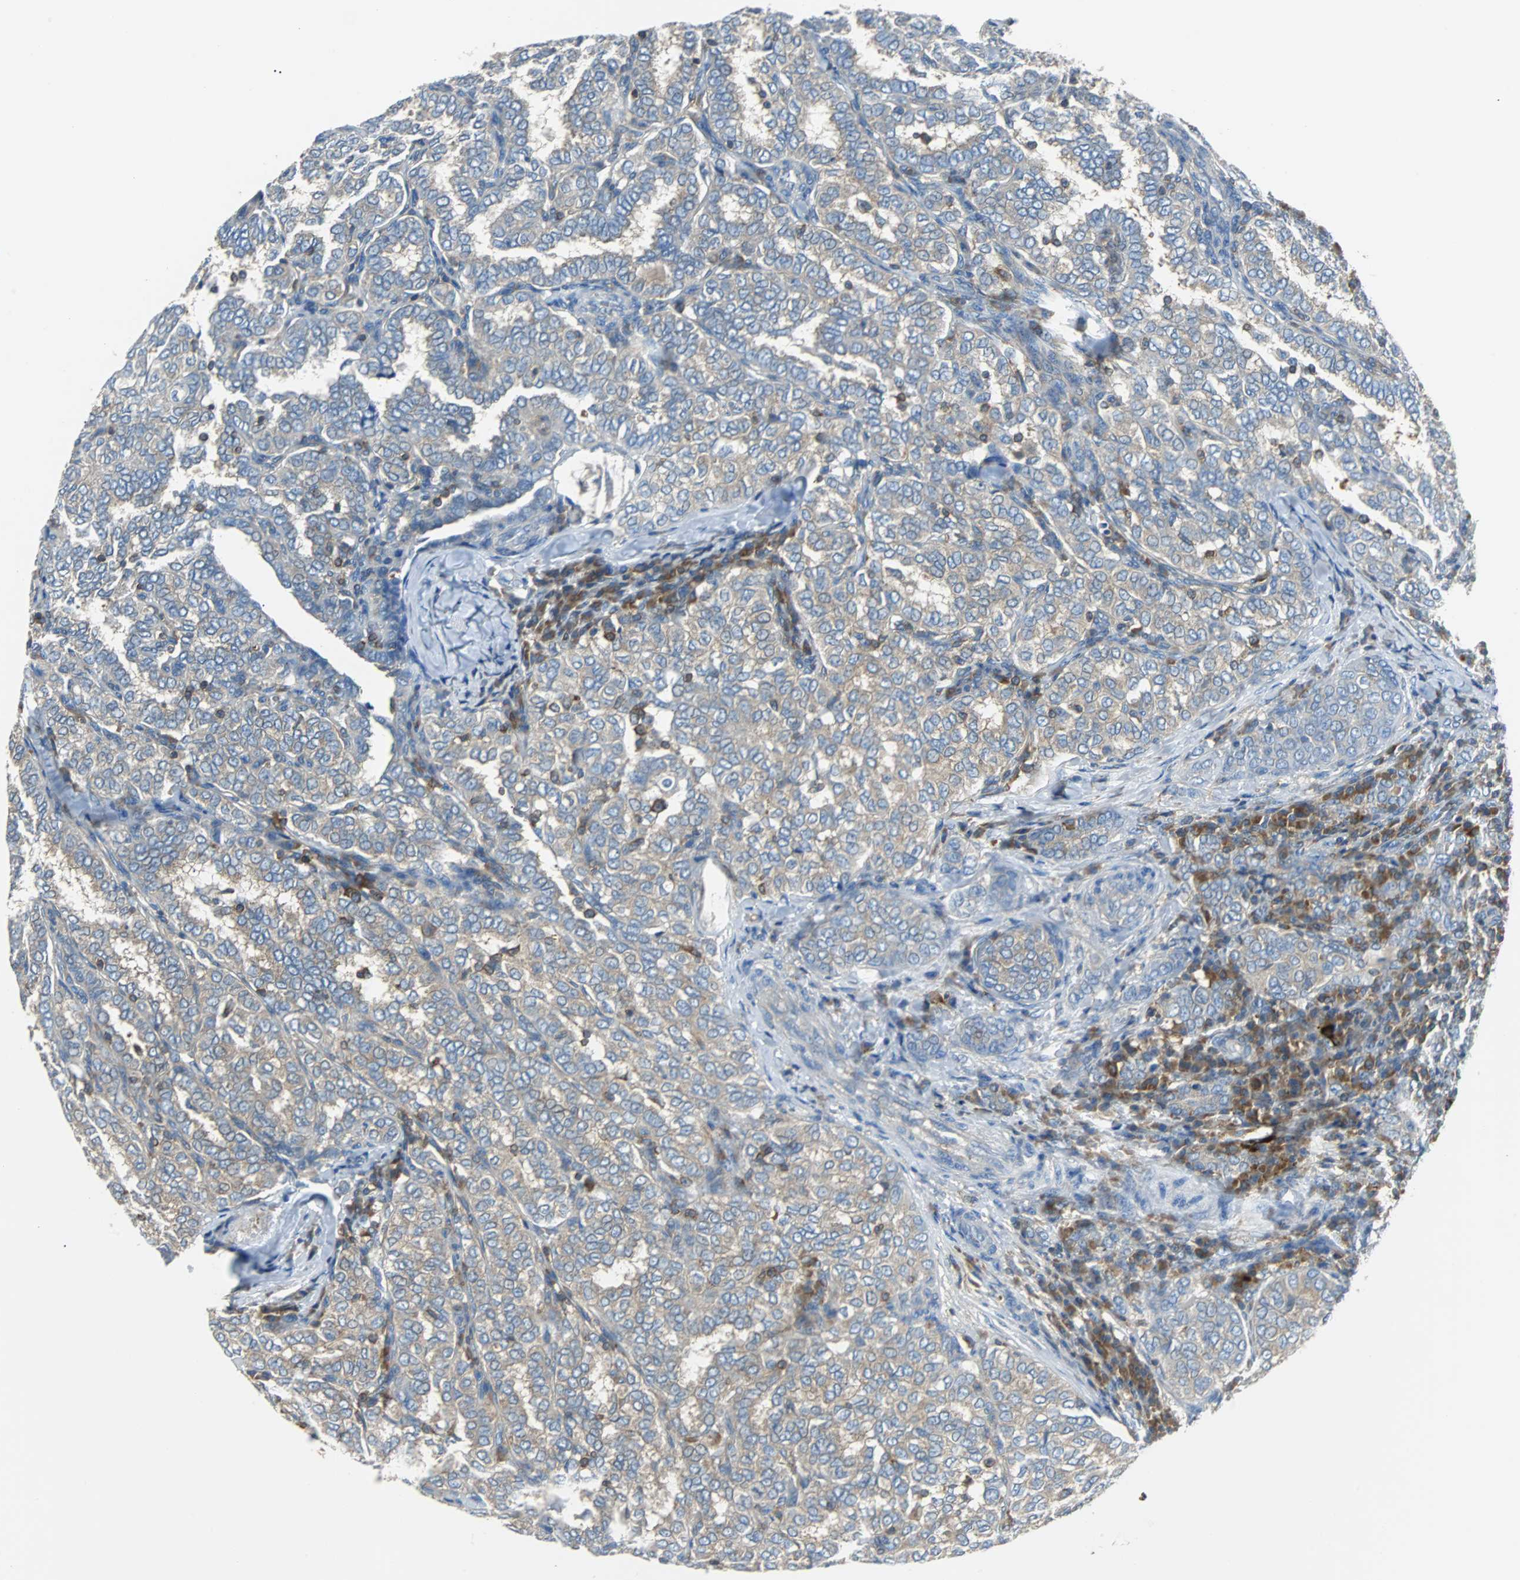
{"staining": {"intensity": "weak", "quantity": "25%-75%", "location": "cytoplasmic/membranous"}, "tissue": "thyroid cancer", "cell_type": "Tumor cells", "image_type": "cancer", "snomed": [{"axis": "morphology", "description": "Papillary adenocarcinoma, NOS"}, {"axis": "topography", "description": "Thyroid gland"}], "caption": "Thyroid cancer (papillary adenocarcinoma) stained with immunohistochemistry displays weak cytoplasmic/membranous staining in about 25%-75% of tumor cells.", "gene": "TSC22D4", "patient": {"sex": "female", "age": 30}}